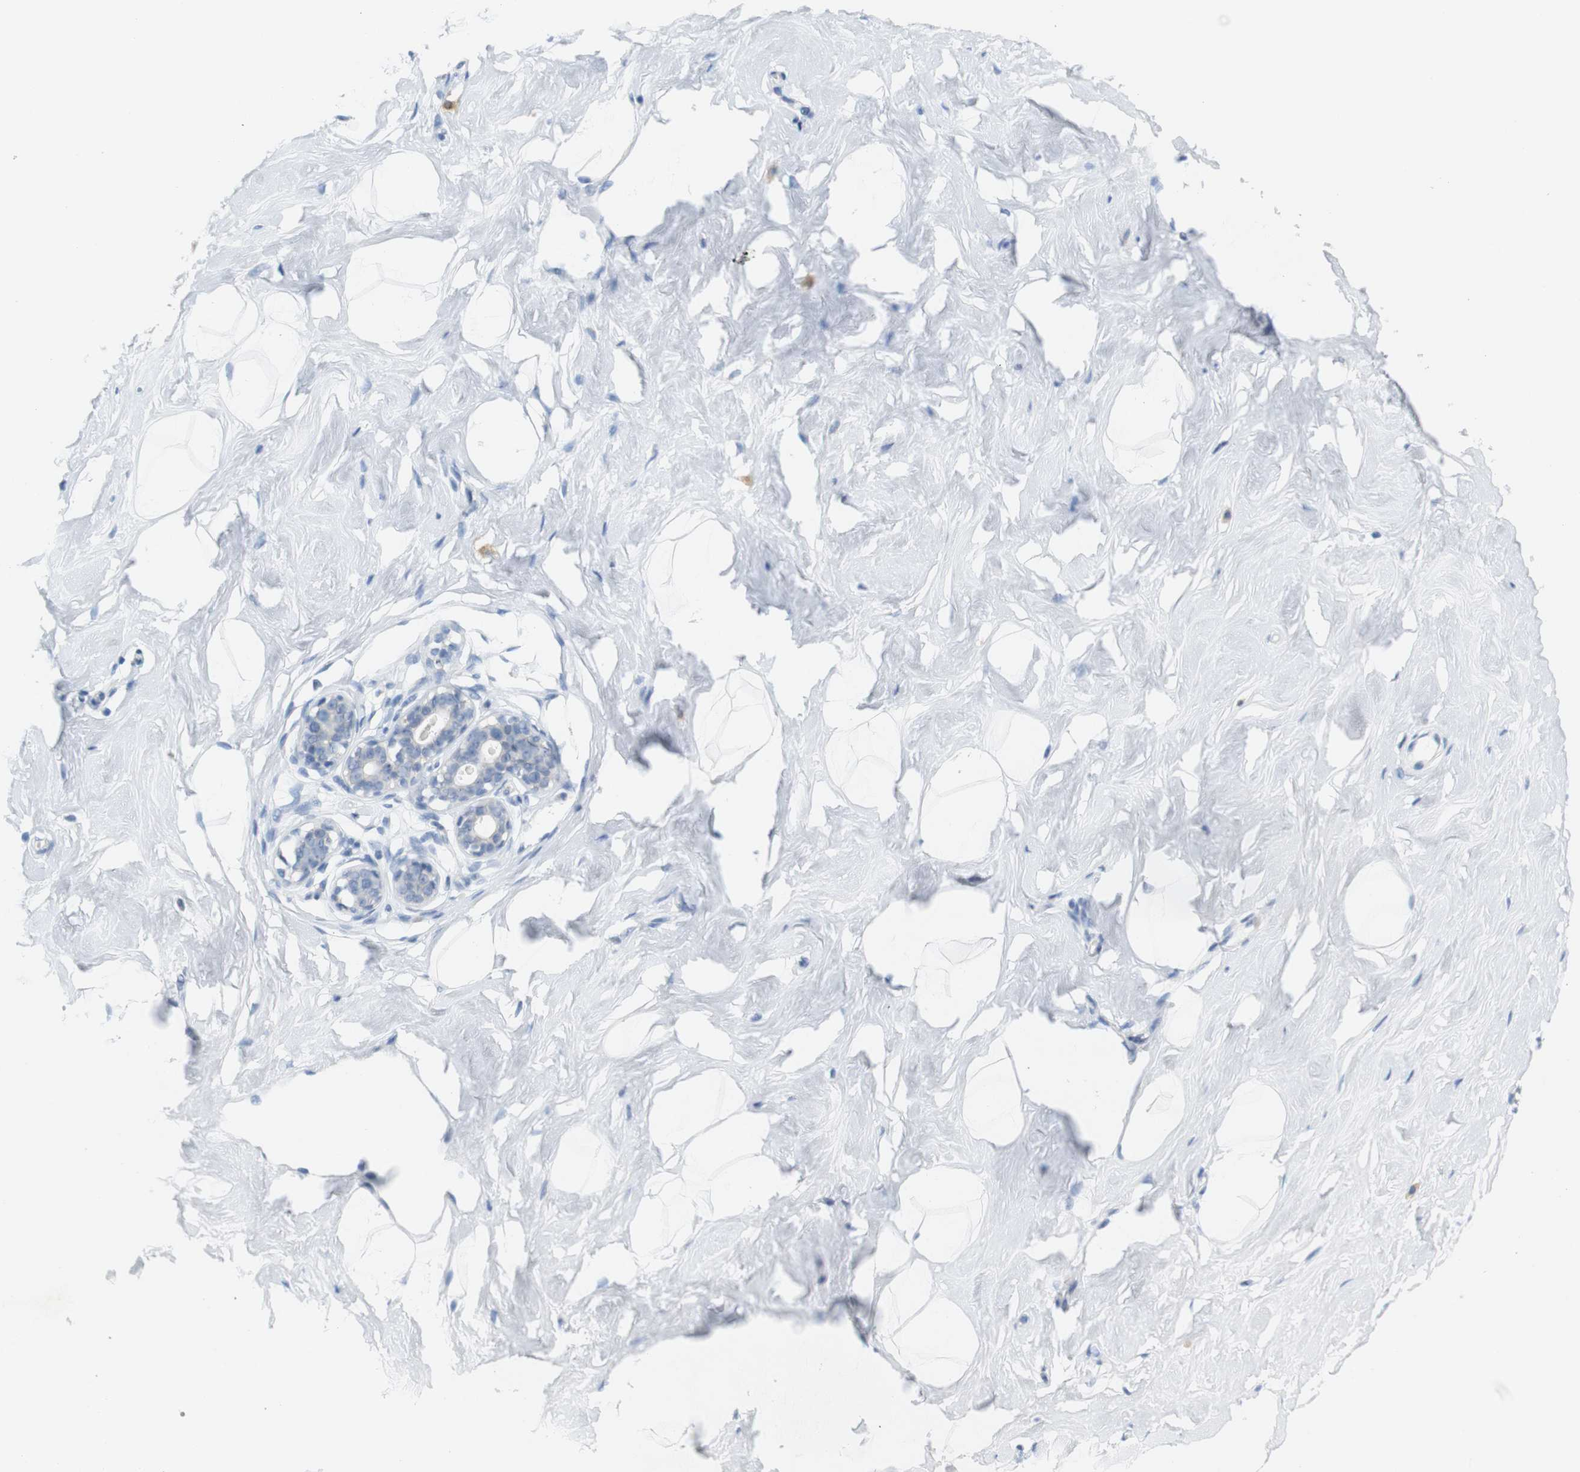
{"staining": {"intensity": "negative", "quantity": "none", "location": "none"}, "tissue": "breast", "cell_type": "Adipocytes", "image_type": "normal", "snomed": [{"axis": "morphology", "description": "Normal tissue, NOS"}, {"axis": "topography", "description": "Breast"}], "caption": "Histopathology image shows no protein expression in adipocytes of benign breast. (Stains: DAB (3,3'-diaminobenzidine) IHC with hematoxylin counter stain, Microscopy: brightfield microscopy at high magnification).", "gene": "LRRK2", "patient": {"sex": "female", "age": 23}}